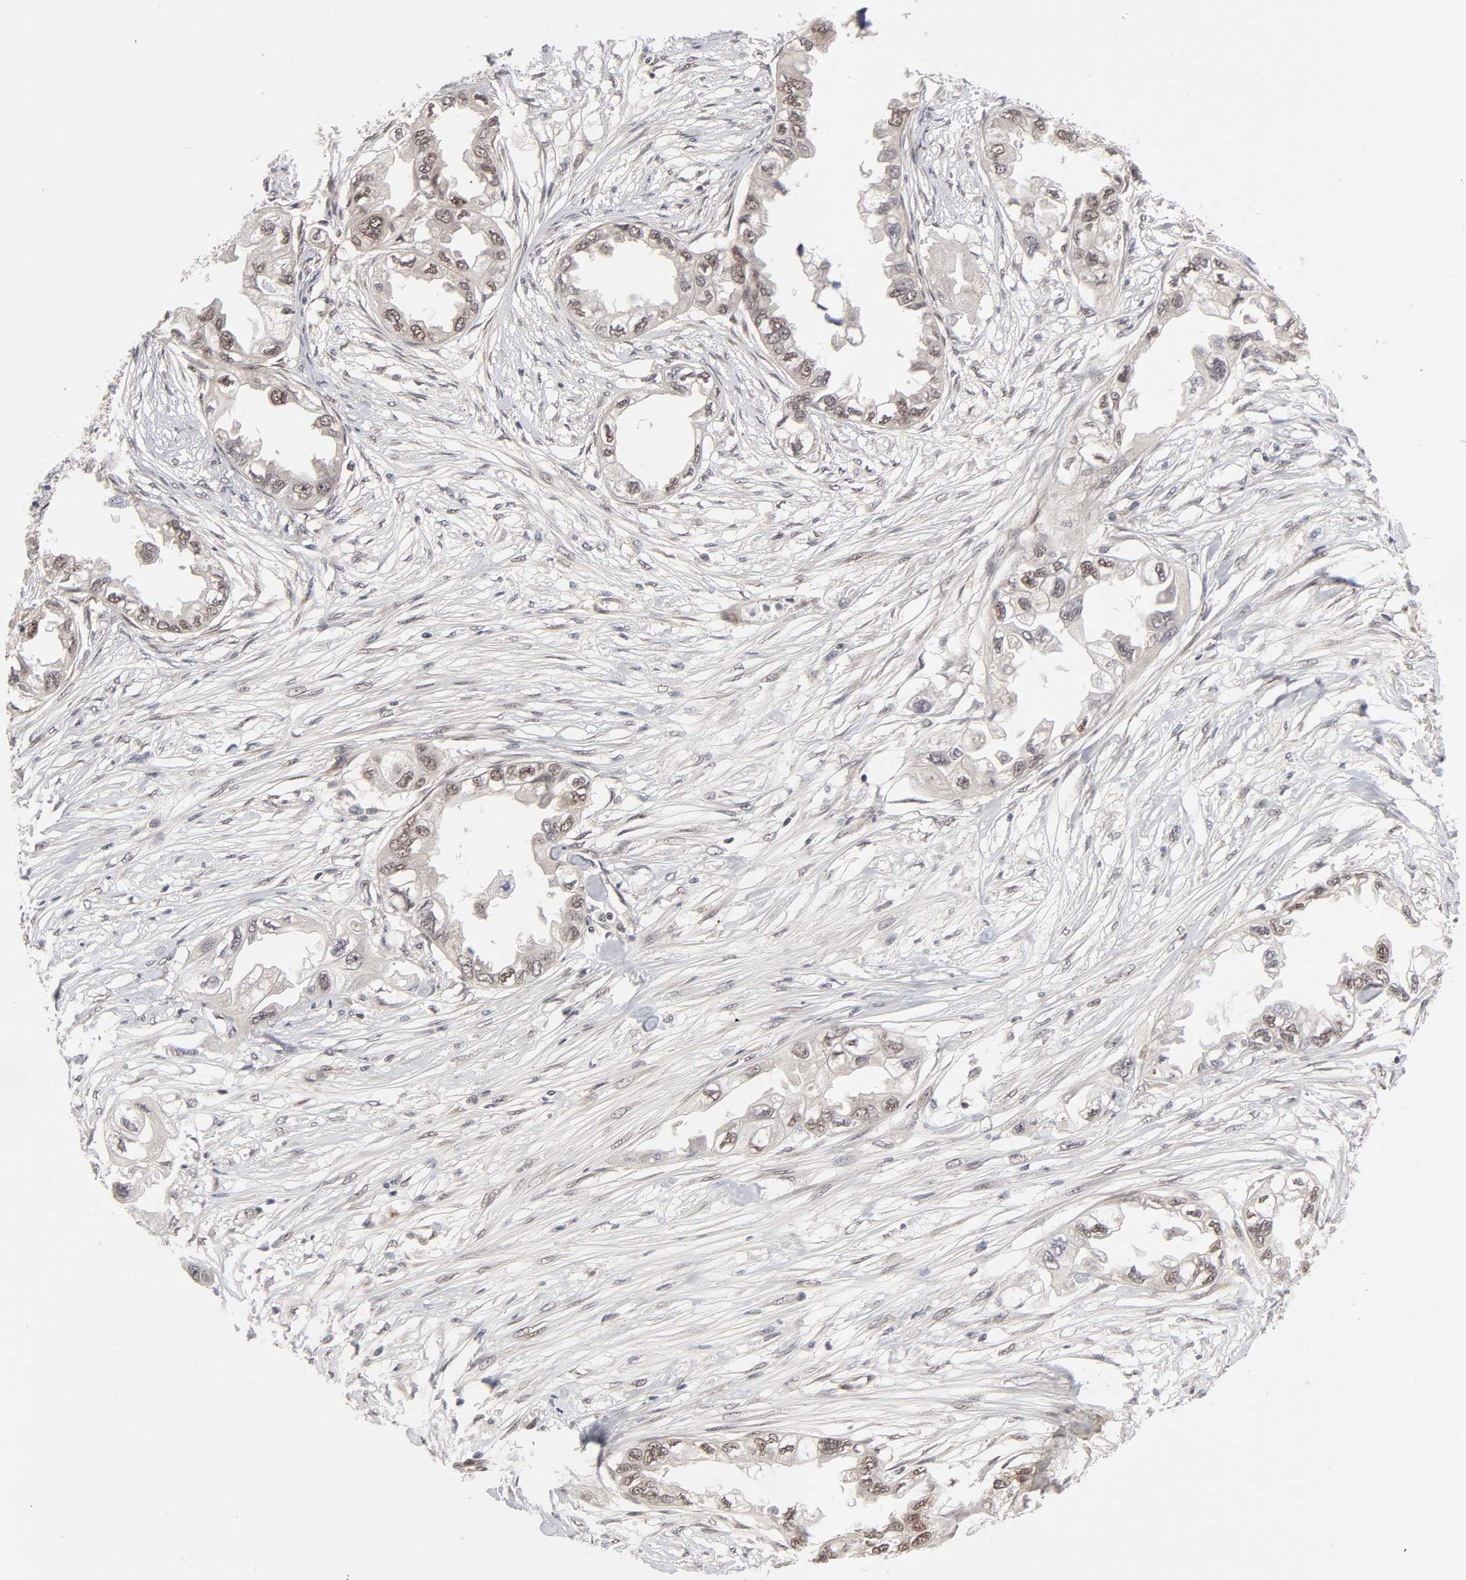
{"staining": {"intensity": "moderate", "quantity": ">75%", "location": "nuclear"}, "tissue": "endometrial cancer", "cell_type": "Tumor cells", "image_type": "cancer", "snomed": [{"axis": "morphology", "description": "Adenocarcinoma, NOS"}, {"axis": "topography", "description": "Endometrium"}], "caption": "Endometrial adenocarcinoma was stained to show a protein in brown. There is medium levels of moderate nuclear staining in about >75% of tumor cells.", "gene": "EP300", "patient": {"sex": "female", "age": 67}}